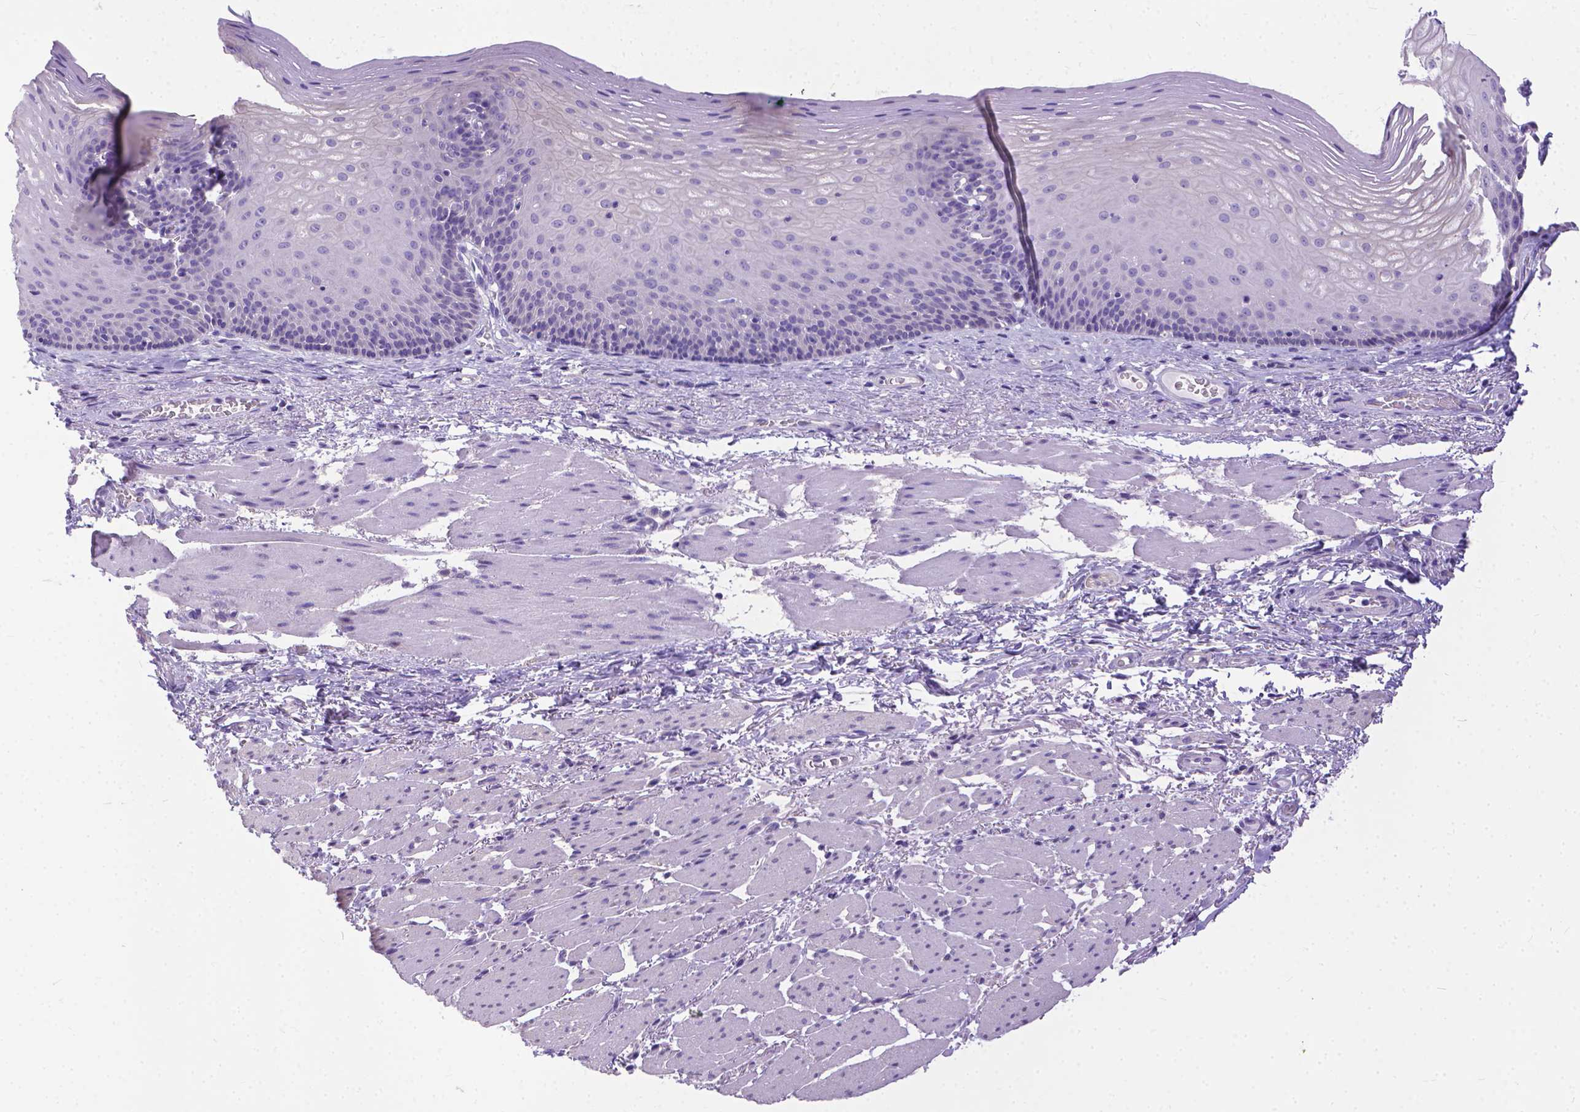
{"staining": {"intensity": "negative", "quantity": "none", "location": "none"}, "tissue": "esophagus", "cell_type": "Squamous epithelial cells", "image_type": "normal", "snomed": [{"axis": "morphology", "description": "Normal tissue, NOS"}, {"axis": "topography", "description": "Esophagus"}], "caption": "A micrograph of human esophagus is negative for staining in squamous epithelial cells. Nuclei are stained in blue.", "gene": "TTLL6", "patient": {"sex": "male", "age": 76}}